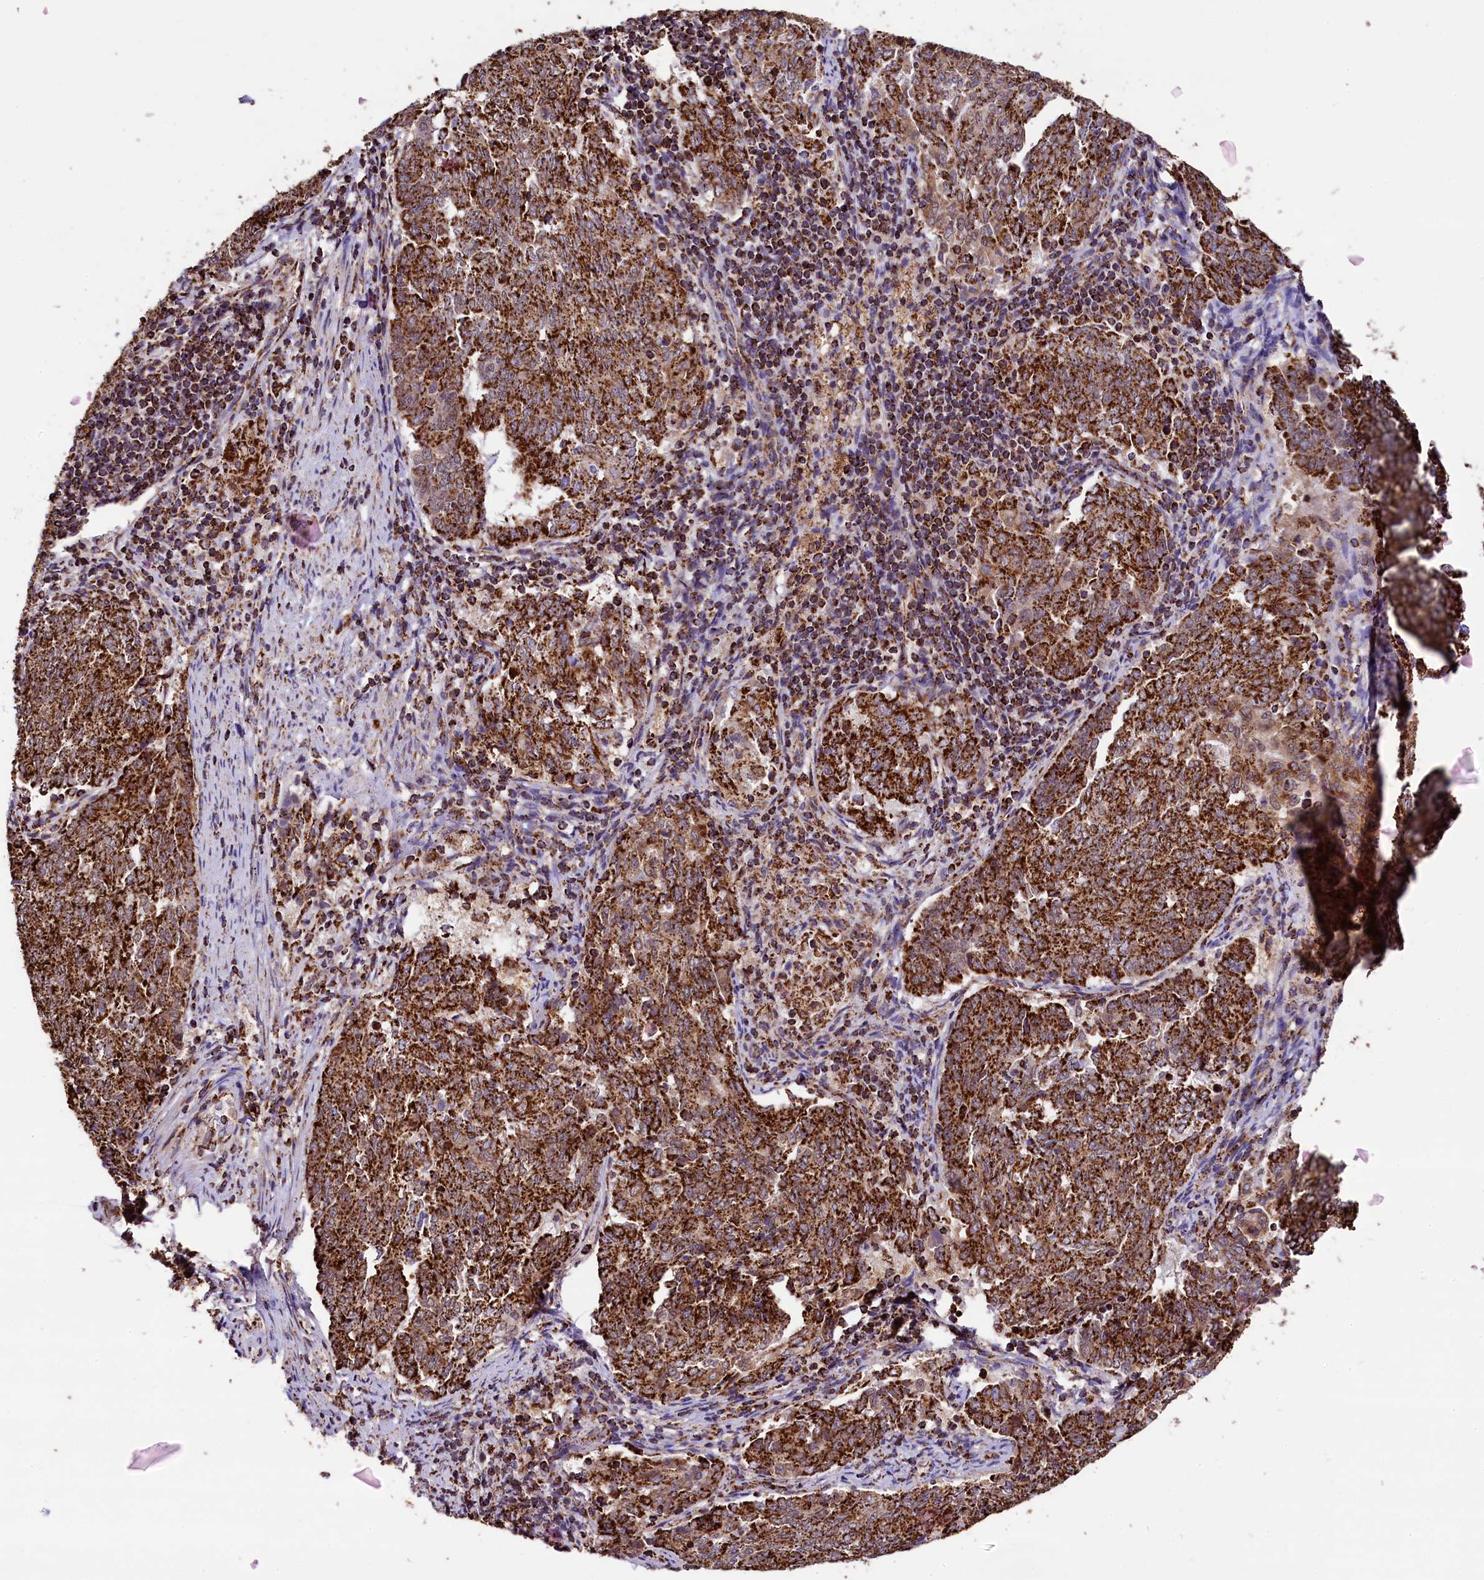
{"staining": {"intensity": "strong", "quantity": ">75%", "location": "cytoplasmic/membranous"}, "tissue": "endometrial cancer", "cell_type": "Tumor cells", "image_type": "cancer", "snomed": [{"axis": "morphology", "description": "Adenocarcinoma, NOS"}, {"axis": "topography", "description": "Endometrium"}], "caption": "A photomicrograph of human endometrial adenocarcinoma stained for a protein demonstrates strong cytoplasmic/membranous brown staining in tumor cells. The staining is performed using DAB (3,3'-diaminobenzidine) brown chromogen to label protein expression. The nuclei are counter-stained blue using hematoxylin.", "gene": "KLC2", "patient": {"sex": "female", "age": 80}}